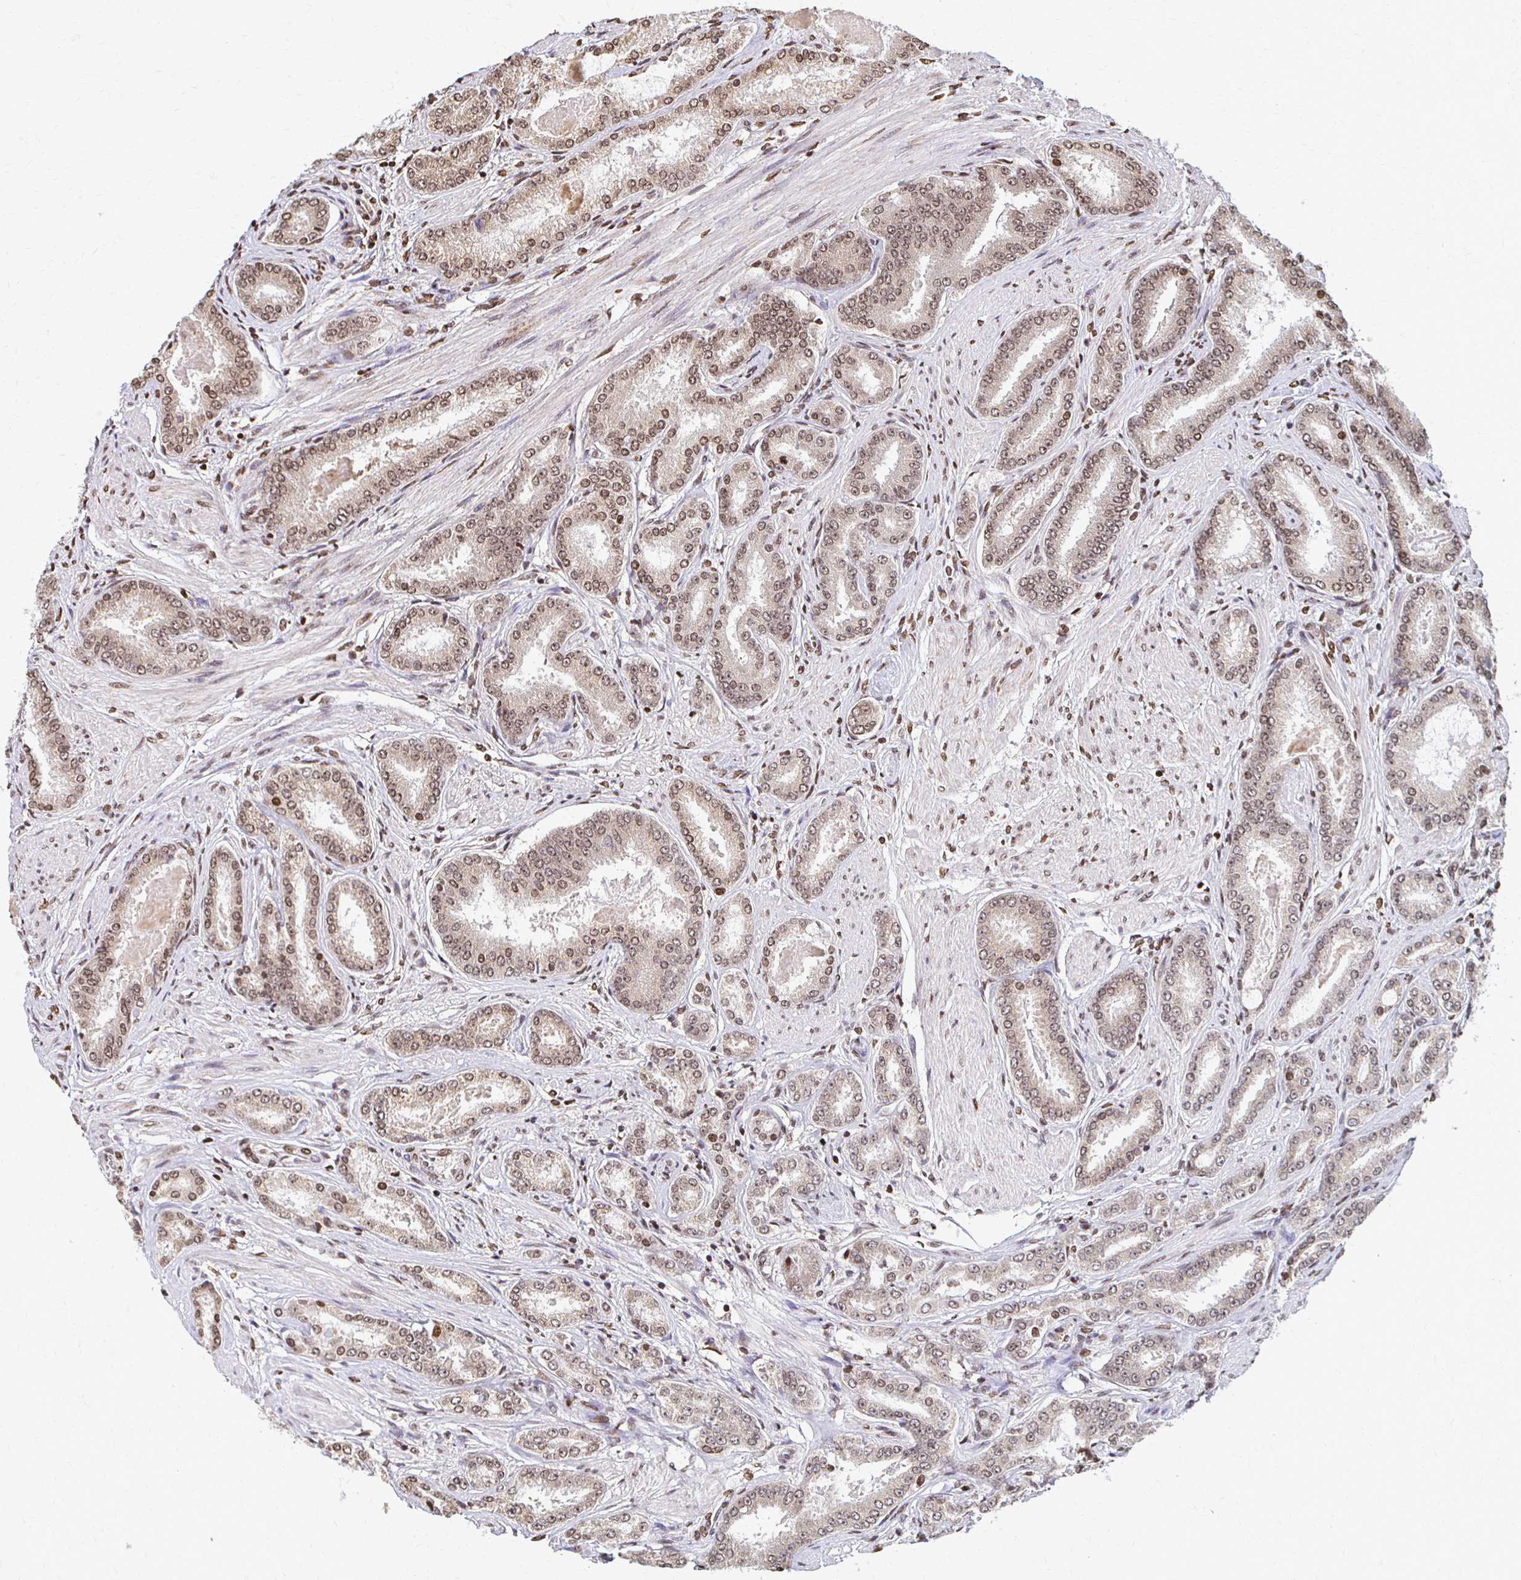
{"staining": {"intensity": "moderate", "quantity": ">75%", "location": "nuclear"}, "tissue": "prostate cancer", "cell_type": "Tumor cells", "image_type": "cancer", "snomed": [{"axis": "morphology", "description": "Adenocarcinoma, High grade"}, {"axis": "topography", "description": "Prostate"}], "caption": "The micrograph reveals immunohistochemical staining of adenocarcinoma (high-grade) (prostate). There is moderate nuclear expression is seen in about >75% of tumor cells.", "gene": "HOXA9", "patient": {"sex": "male", "age": 63}}